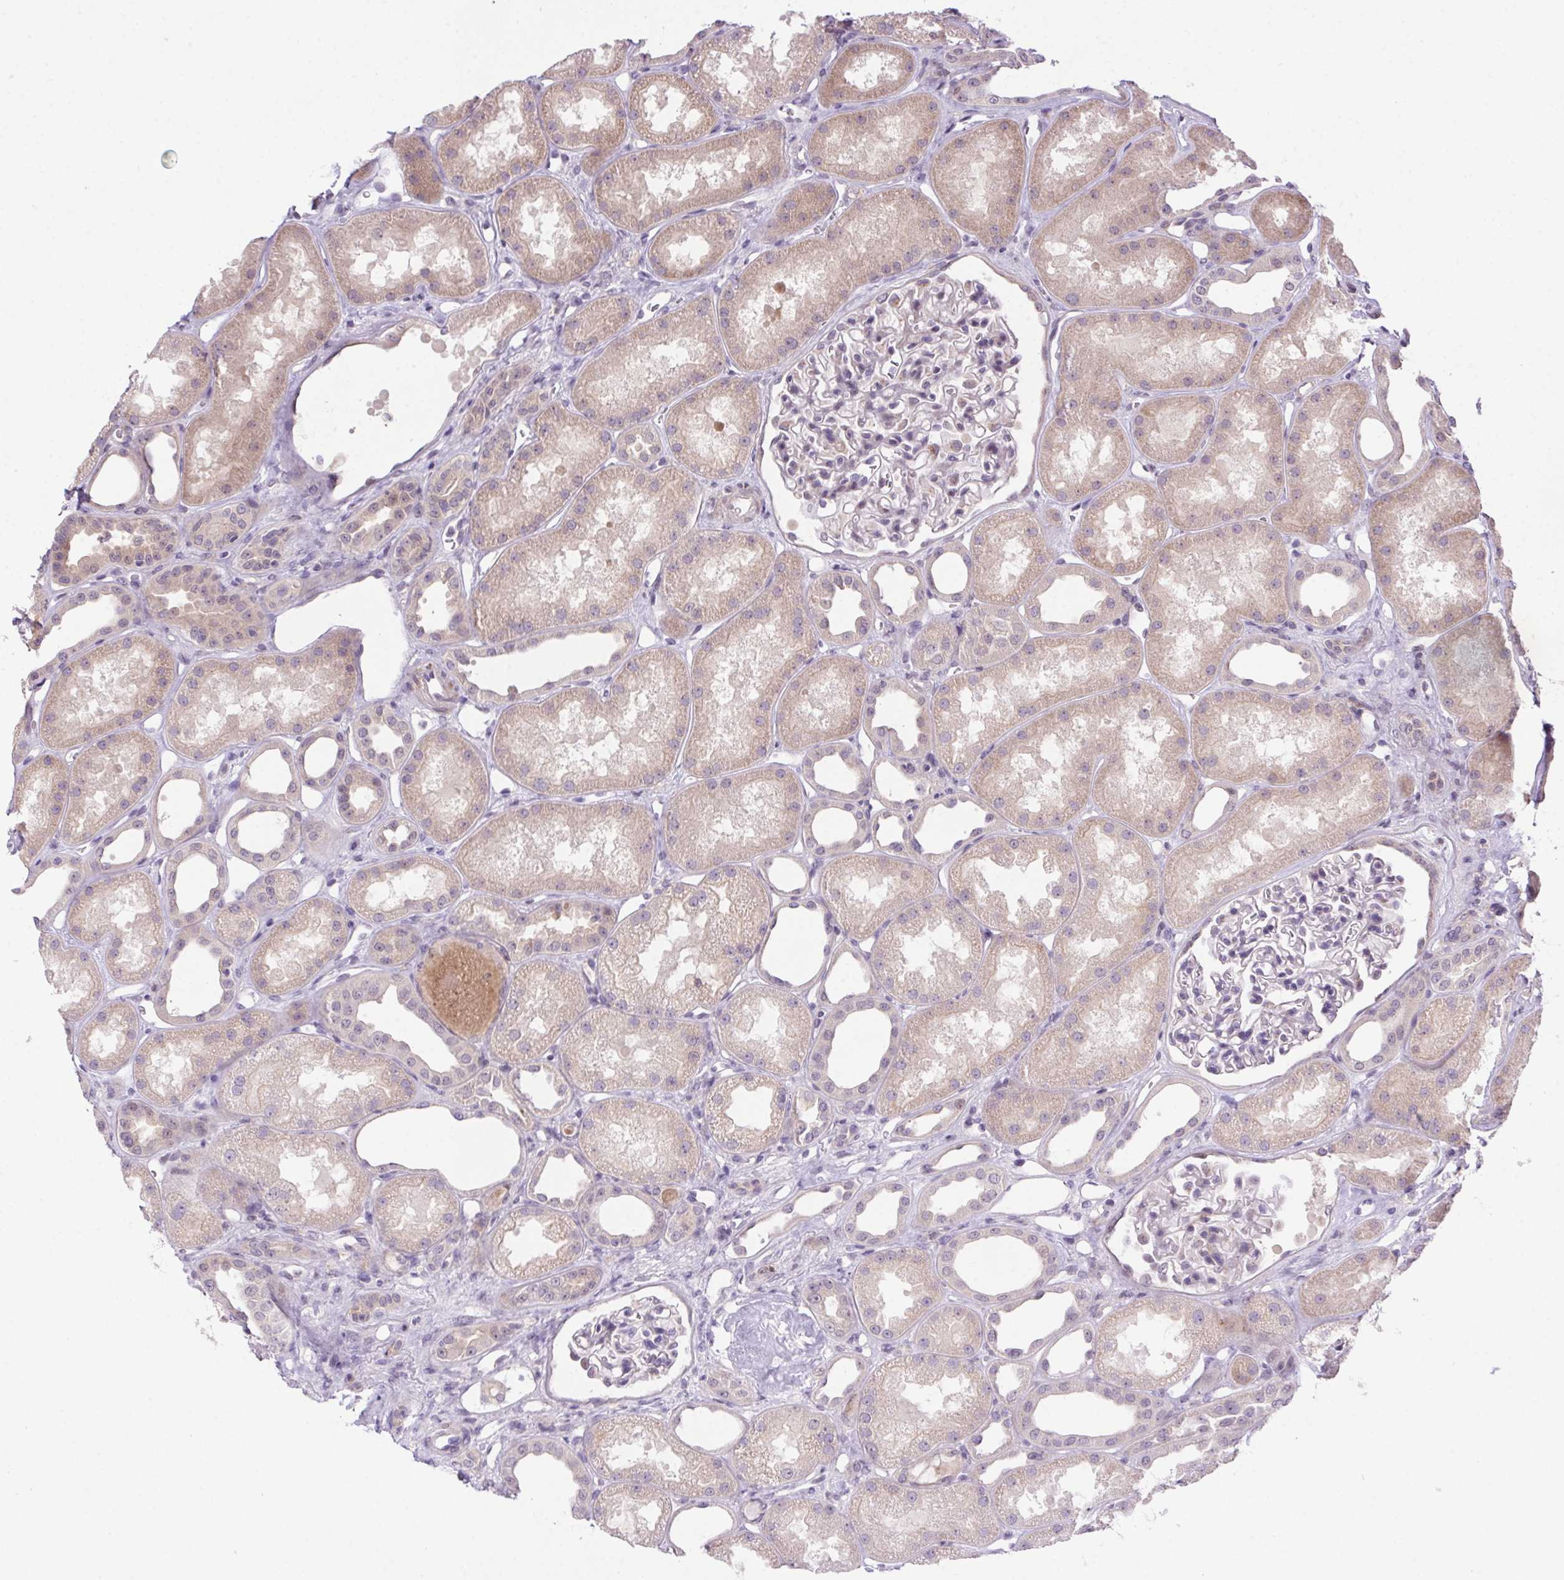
{"staining": {"intensity": "negative", "quantity": "none", "location": "none"}, "tissue": "kidney", "cell_type": "Cells in glomeruli", "image_type": "normal", "snomed": [{"axis": "morphology", "description": "Normal tissue, NOS"}, {"axis": "topography", "description": "Kidney"}], "caption": "A photomicrograph of human kidney is negative for staining in cells in glomeruli. (DAB (3,3'-diaminobenzidine) immunohistochemistry visualized using brightfield microscopy, high magnification).", "gene": "LRRTM1", "patient": {"sex": "male", "age": 61}}